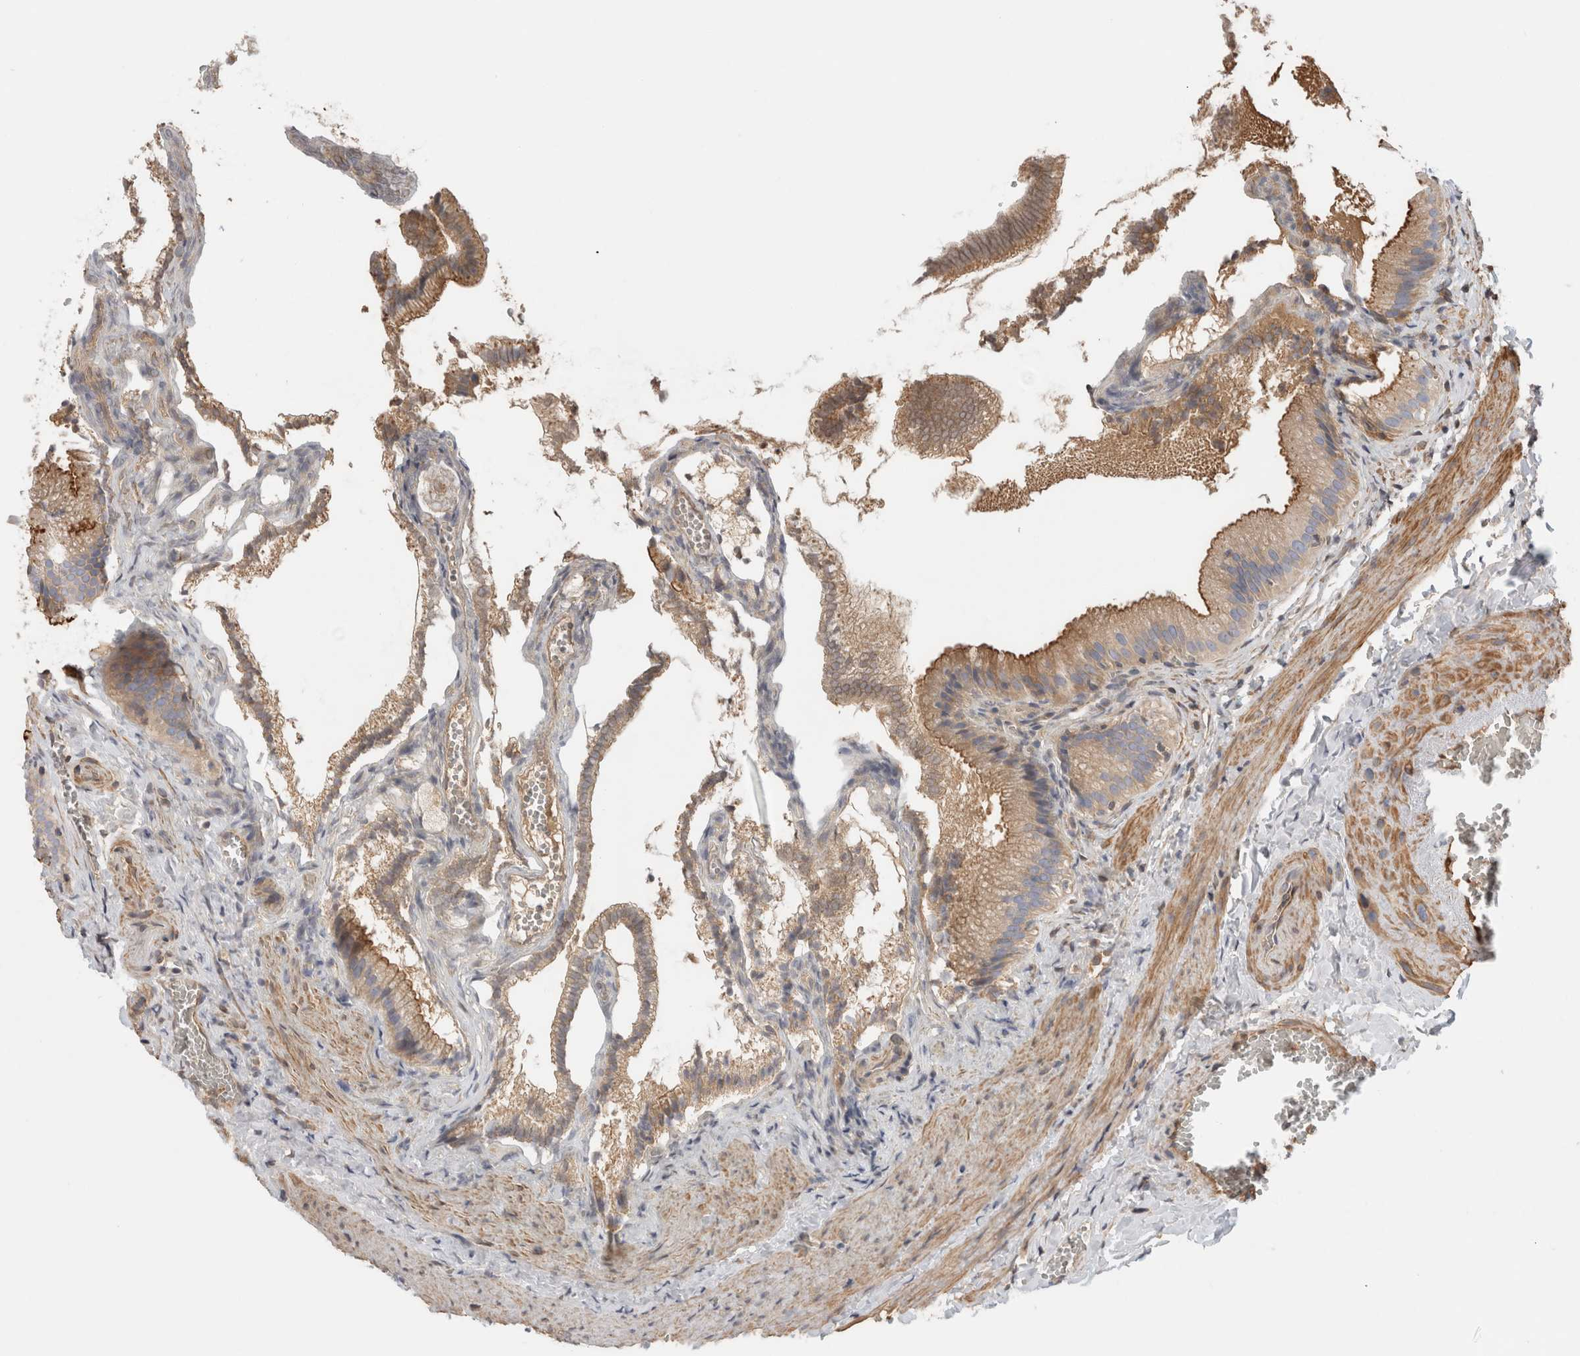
{"staining": {"intensity": "strong", "quantity": ">75%", "location": "cytoplasmic/membranous"}, "tissue": "gallbladder", "cell_type": "Glandular cells", "image_type": "normal", "snomed": [{"axis": "morphology", "description": "Normal tissue, NOS"}, {"axis": "topography", "description": "Gallbladder"}], "caption": "Human gallbladder stained for a protein (brown) displays strong cytoplasmic/membranous positive expression in about >75% of glandular cells.", "gene": "CFI", "patient": {"sex": "male", "age": 38}}